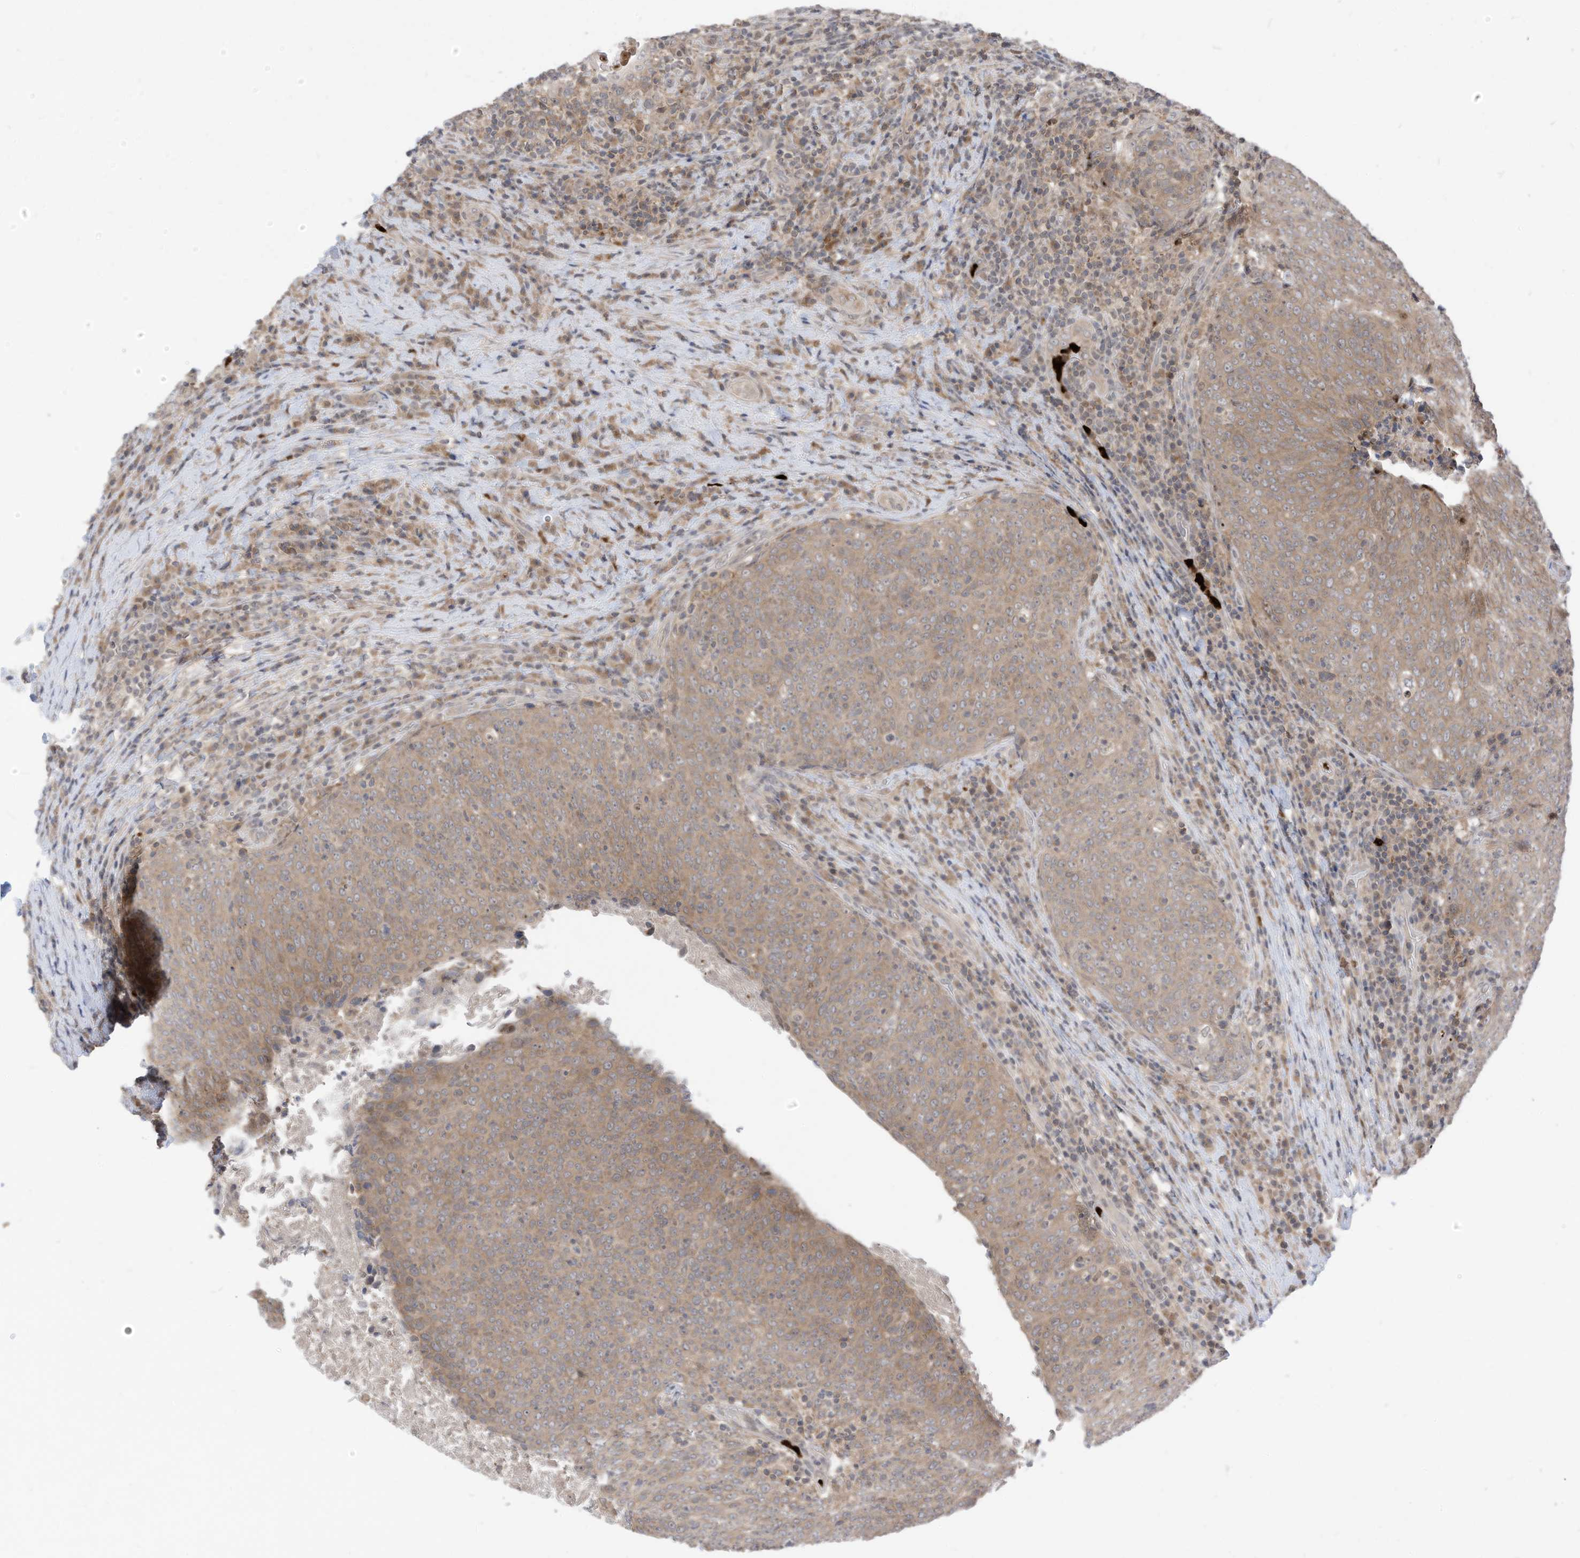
{"staining": {"intensity": "weak", "quantity": "25%-75%", "location": "cytoplasmic/membranous"}, "tissue": "head and neck cancer", "cell_type": "Tumor cells", "image_type": "cancer", "snomed": [{"axis": "morphology", "description": "Squamous cell carcinoma, NOS"}, {"axis": "morphology", "description": "Squamous cell carcinoma, metastatic, NOS"}, {"axis": "topography", "description": "Lymph node"}, {"axis": "topography", "description": "Head-Neck"}], "caption": "Protein expression analysis of head and neck cancer (metastatic squamous cell carcinoma) demonstrates weak cytoplasmic/membranous staining in about 25%-75% of tumor cells.", "gene": "CNKSR1", "patient": {"sex": "male", "age": 62}}